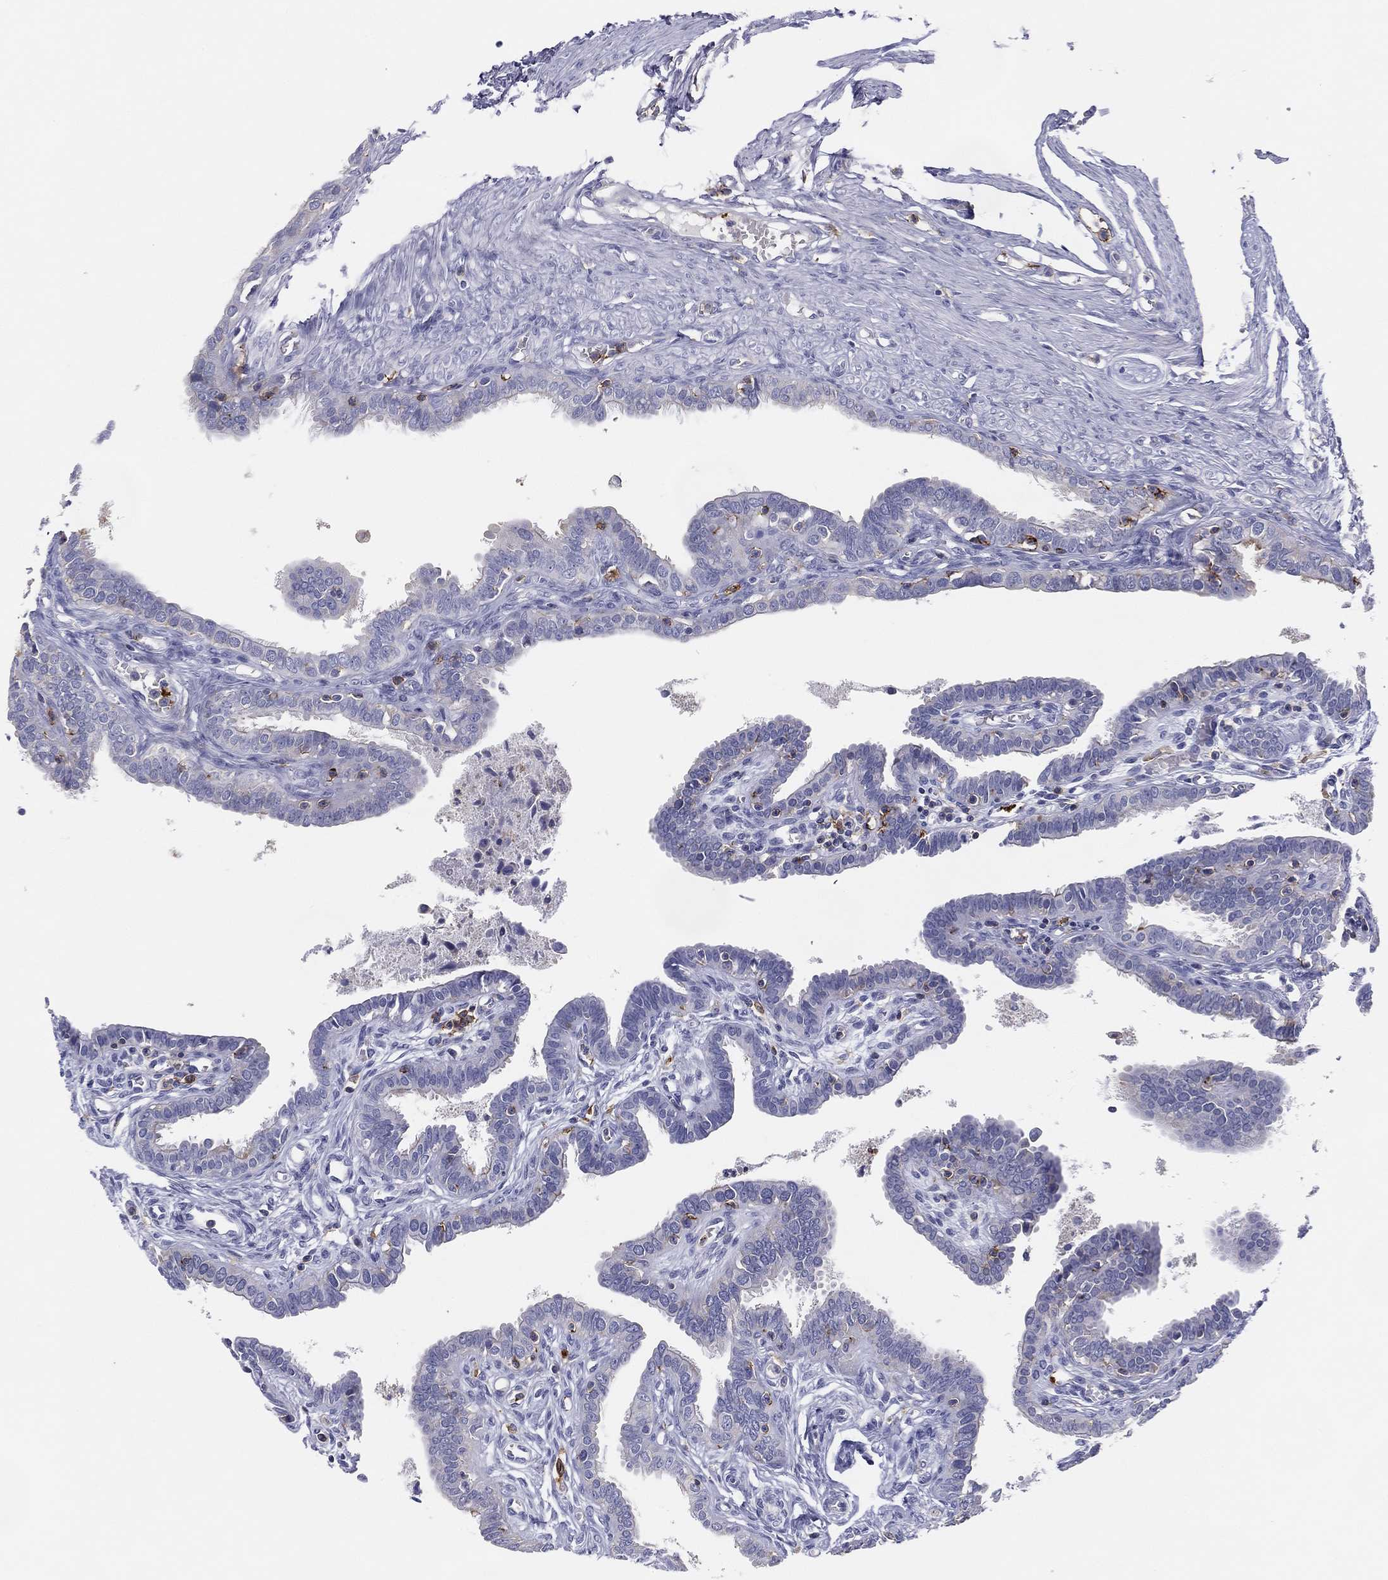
{"staining": {"intensity": "negative", "quantity": "none", "location": "none"}, "tissue": "fallopian tube", "cell_type": "Glandular cells", "image_type": "normal", "snomed": [{"axis": "morphology", "description": "Normal tissue, NOS"}, {"axis": "morphology", "description": "Carcinoma, endometroid"}, {"axis": "topography", "description": "Fallopian tube"}, {"axis": "topography", "description": "Ovary"}], "caption": "Fallopian tube was stained to show a protein in brown. There is no significant positivity in glandular cells. (DAB immunohistochemistry (IHC) with hematoxylin counter stain).", "gene": "SELPLG", "patient": {"sex": "female", "age": 42}}